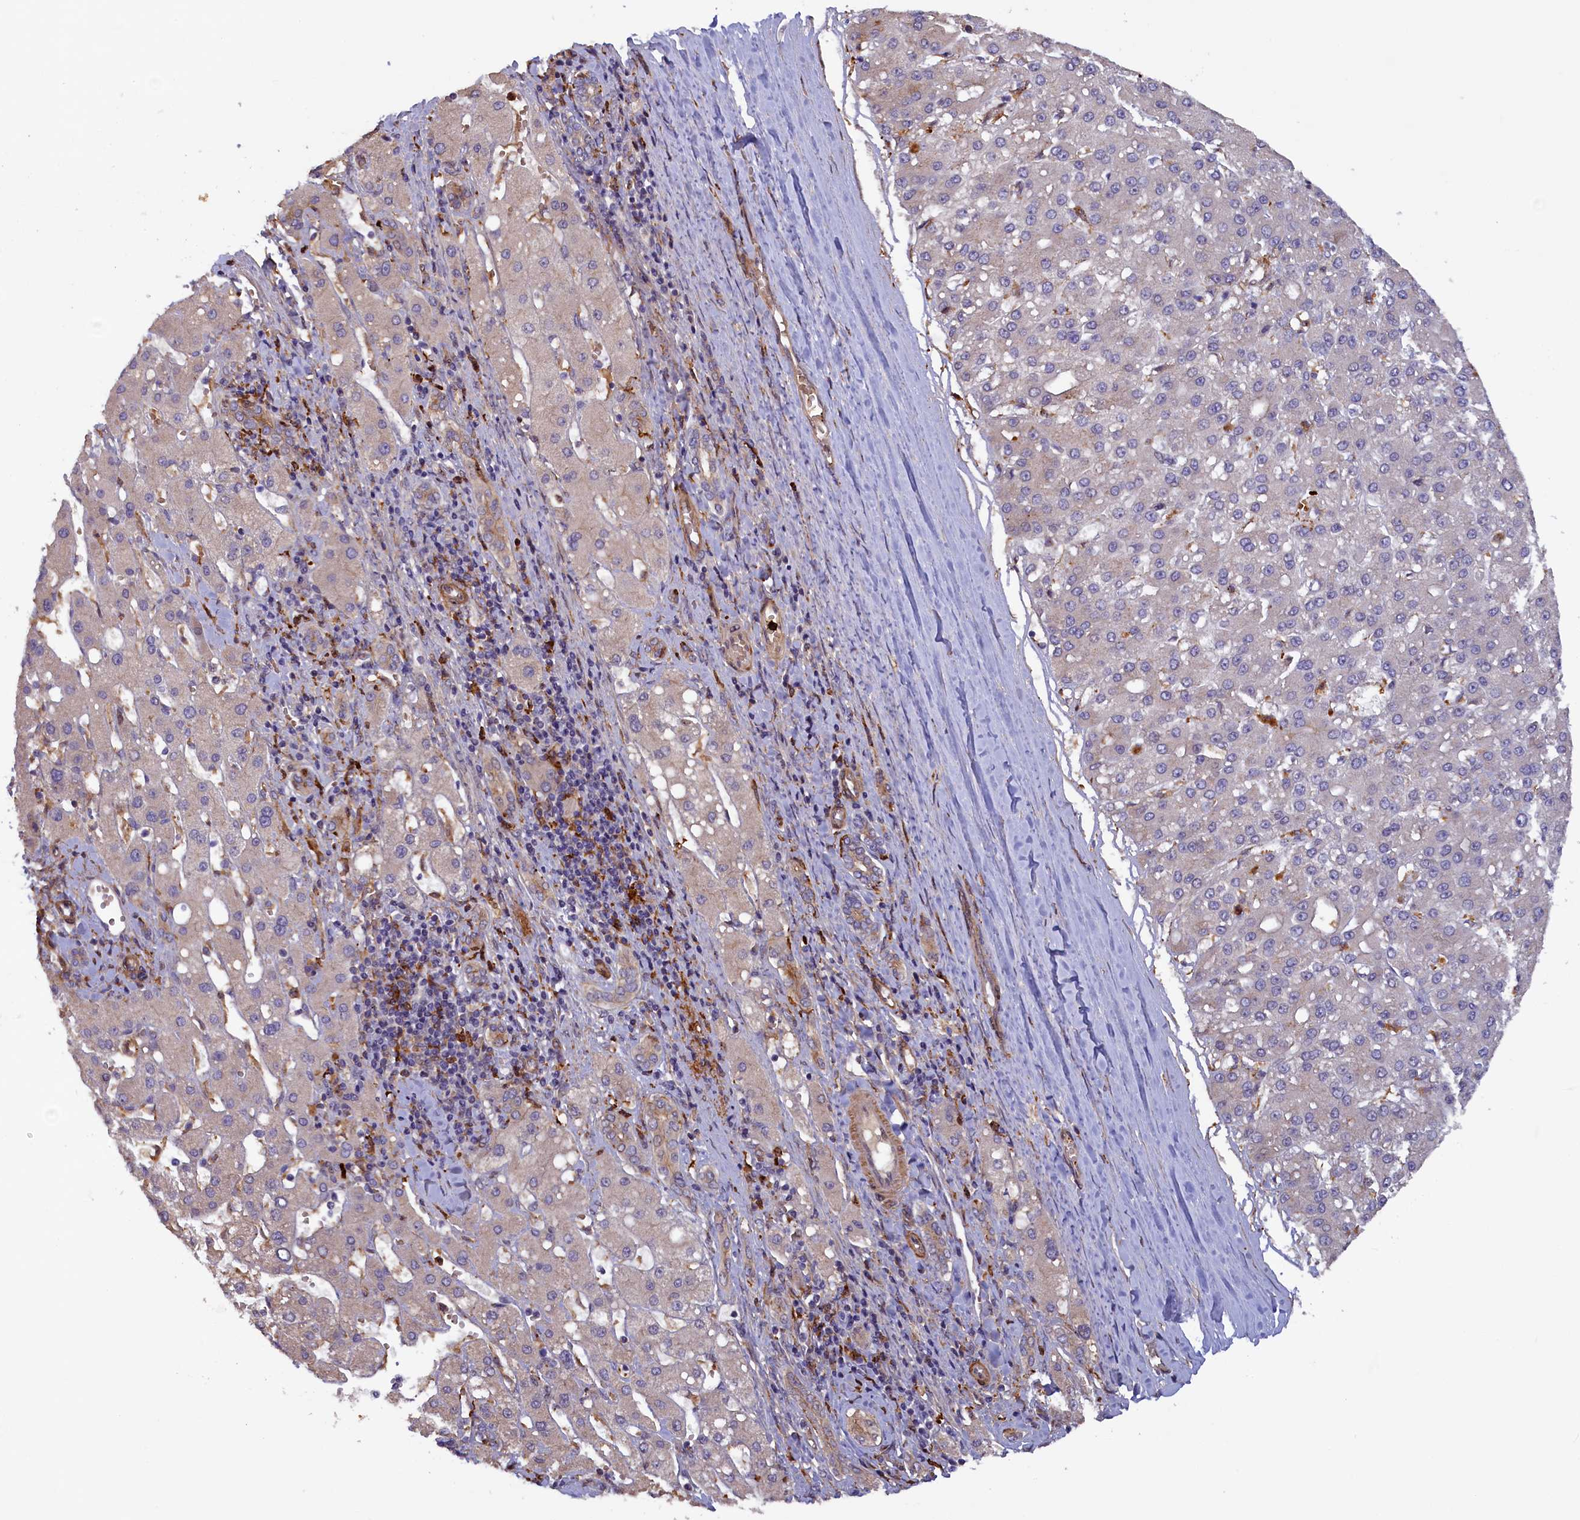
{"staining": {"intensity": "negative", "quantity": "none", "location": "none"}, "tissue": "liver cancer", "cell_type": "Tumor cells", "image_type": "cancer", "snomed": [{"axis": "morphology", "description": "Carcinoma, Hepatocellular, NOS"}, {"axis": "topography", "description": "Liver"}], "caption": "A high-resolution micrograph shows immunohistochemistry staining of liver cancer (hepatocellular carcinoma), which demonstrates no significant staining in tumor cells.", "gene": "FERMT1", "patient": {"sex": "male", "age": 67}}